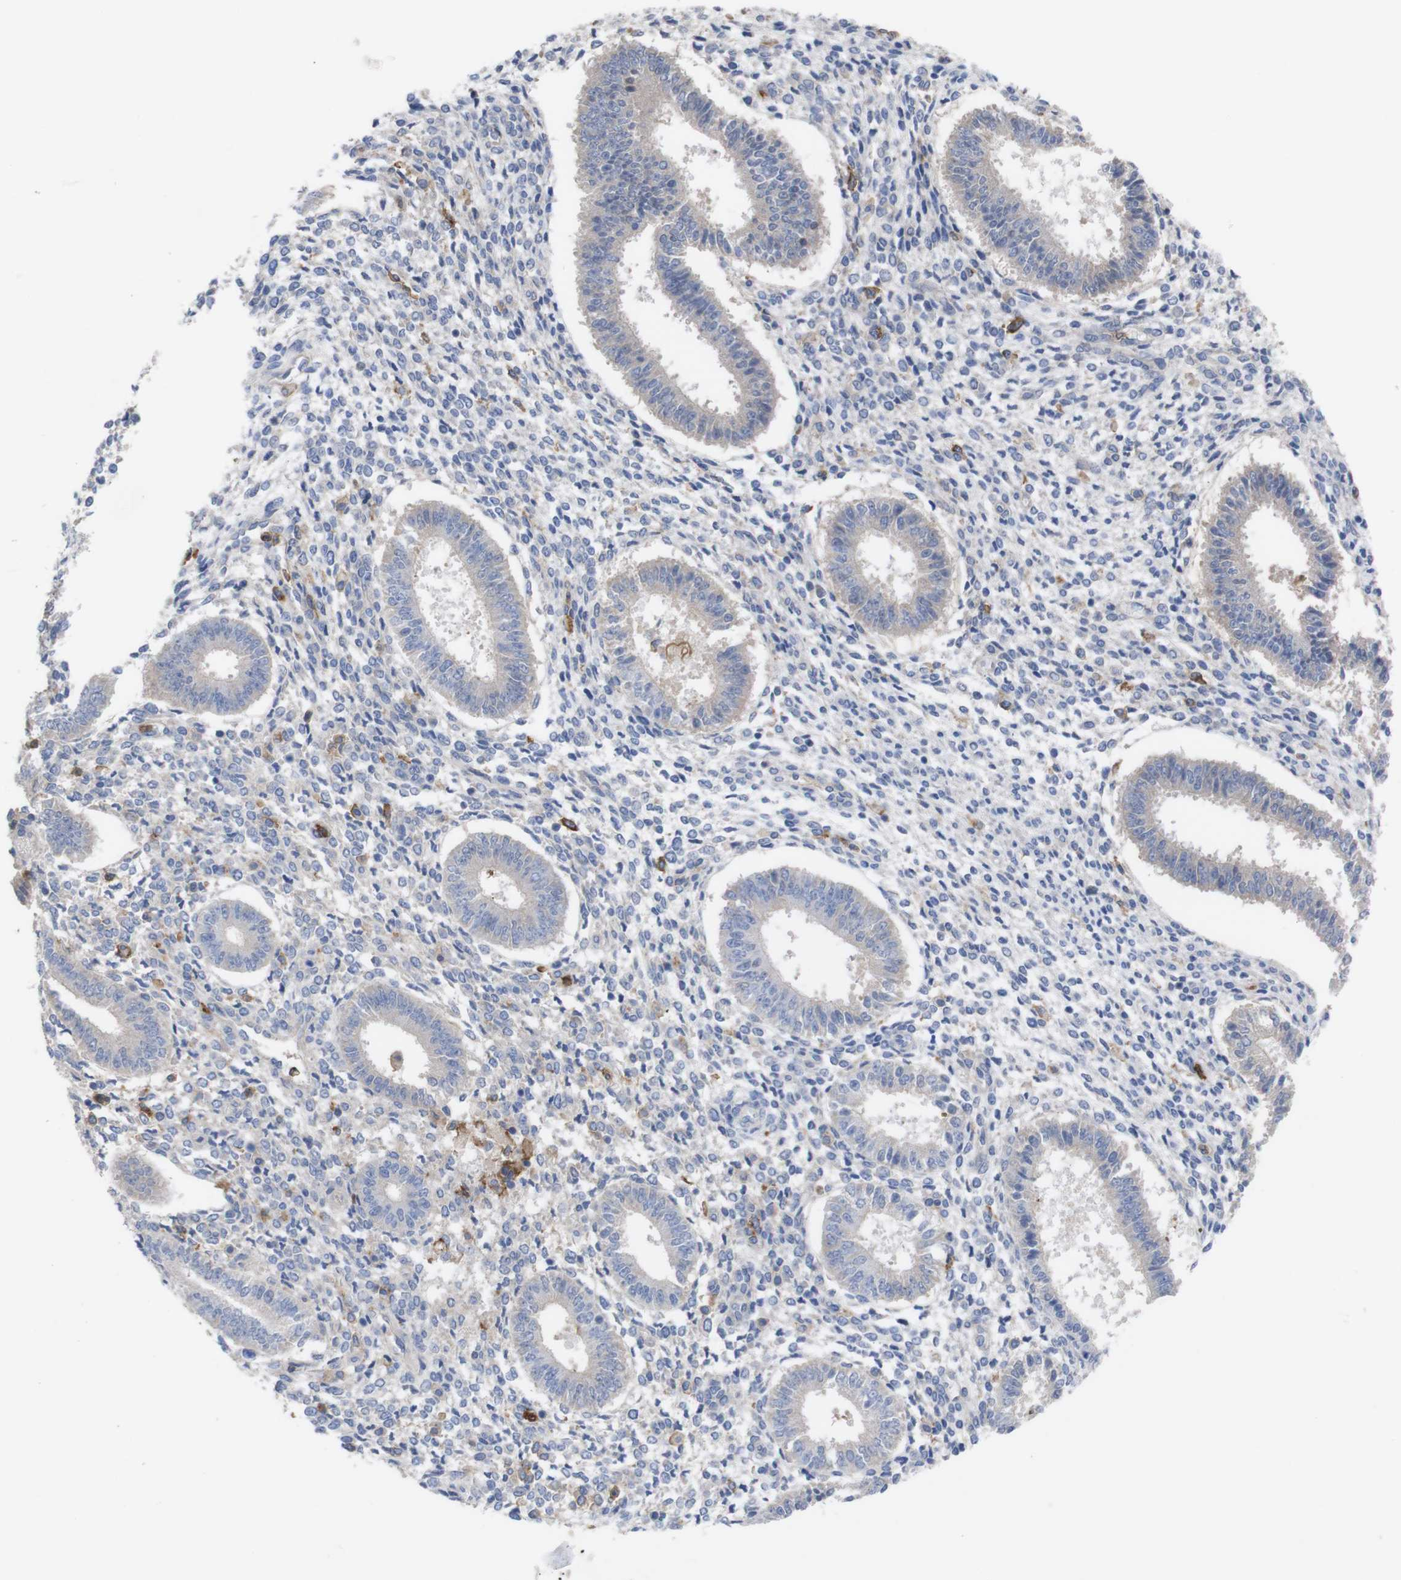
{"staining": {"intensity": "weak", "quantity": "<25%", "location": "cytoplasmic/membranous"}, "tissue": "endometrium", "cell_type": "Cells in endometrial stroma", "image_type": "normal", "snomed": [{"axis": "morphology", "description": "Normal tissue, NOS"}, {"axis": "topography", "description": "Endometrium"}], "caption": "DAB immunohistochemical staining of normal endometrium reveals no significant staining in cells in endometrial stroma.", "gene": "C5AR1", "patient": {"sex": "female", "age": 35}}